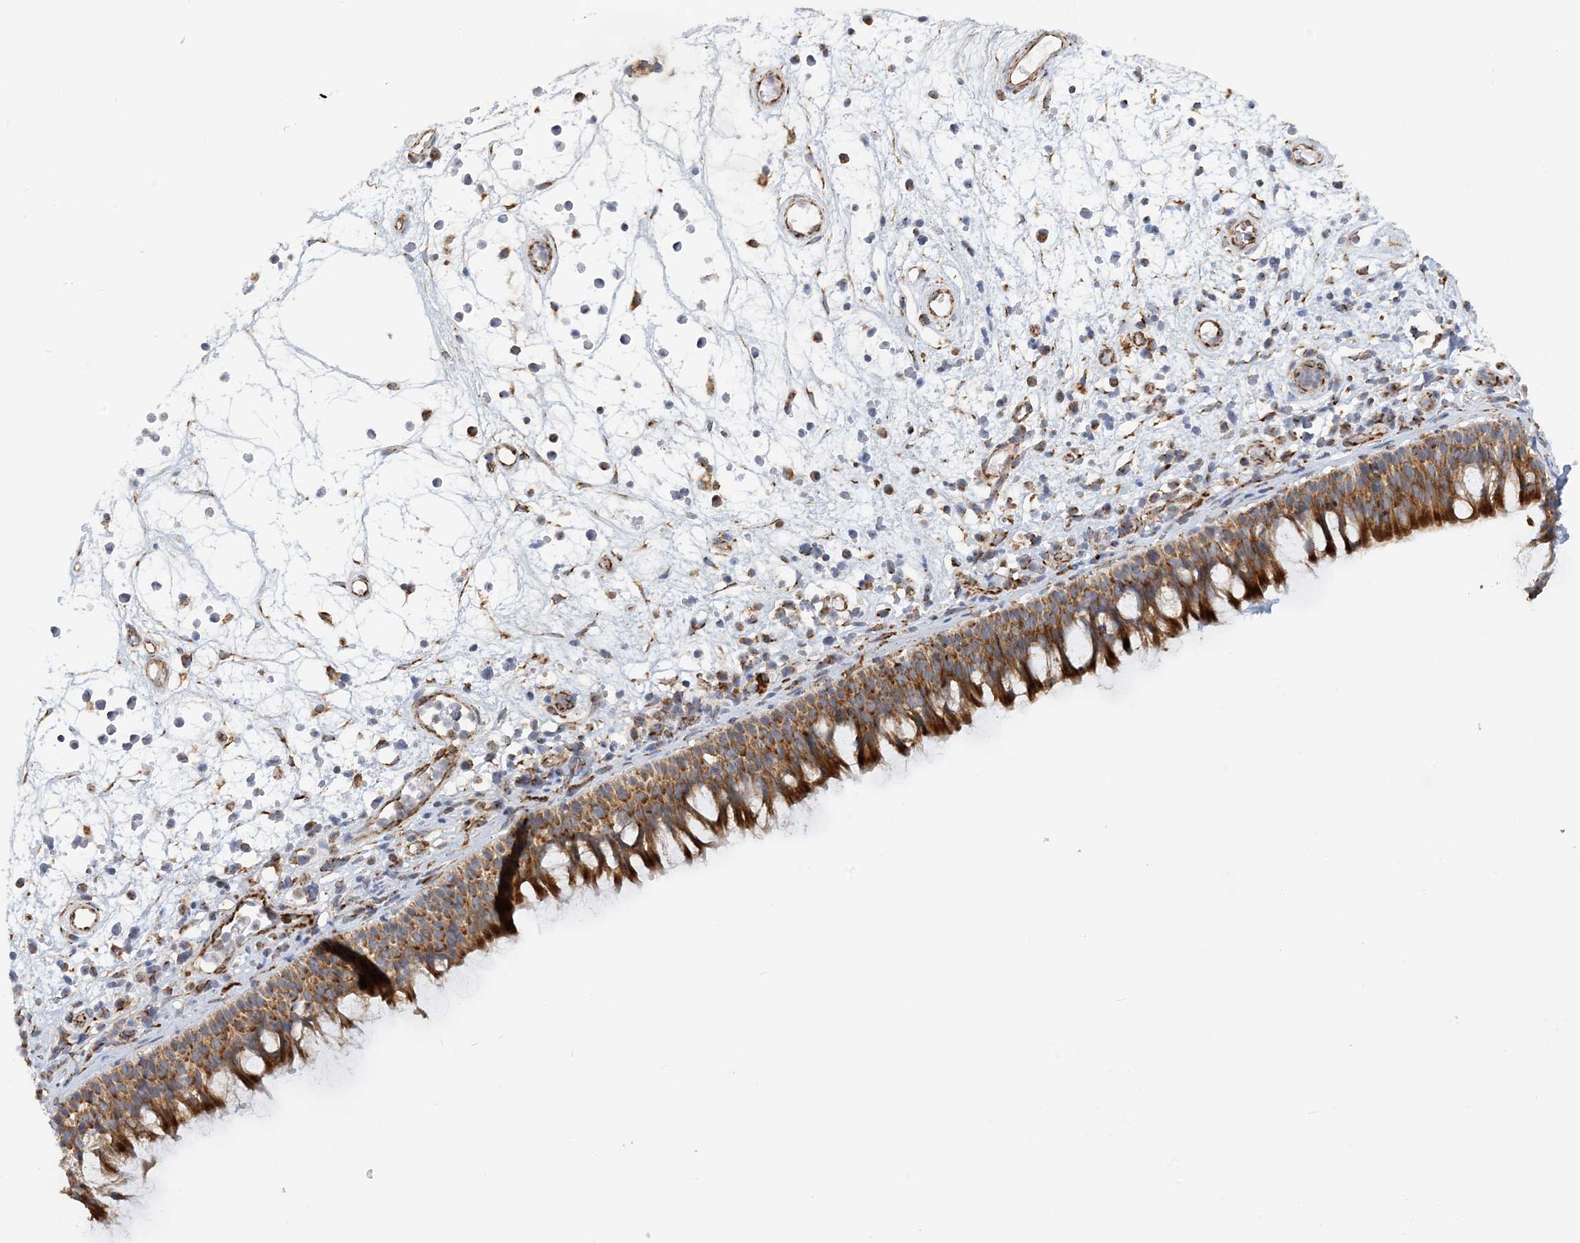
{"staining": {"intensity": "moderate", "quantity": ">75%", "location": "cytoplasmic/membranous"}, "tissue": "nasopharynx", "cell_type": "Respiratory epithelial cells", "image_type": "normal", "snomed": [{"axis": "morphology", "description": "Normal tissue, NOS"}, {"axis": "morphology", "description": "Inflammation, NOS"}, {"axis": "morphology", "description": "Malignant melanoma, Metastatic site"}, {"axis": "topography", "description": "Nasopharynx"}], "caption": "Unremarkable nasopharynx displays moderate cytoplasmic/membranous positivity in about >75% of respiratory epithelial cells, visualized by immunohistochemistry. Nuclei are stained in blue.", "gene": "COA3", "patient": {"sex": "male", "age": 70}}